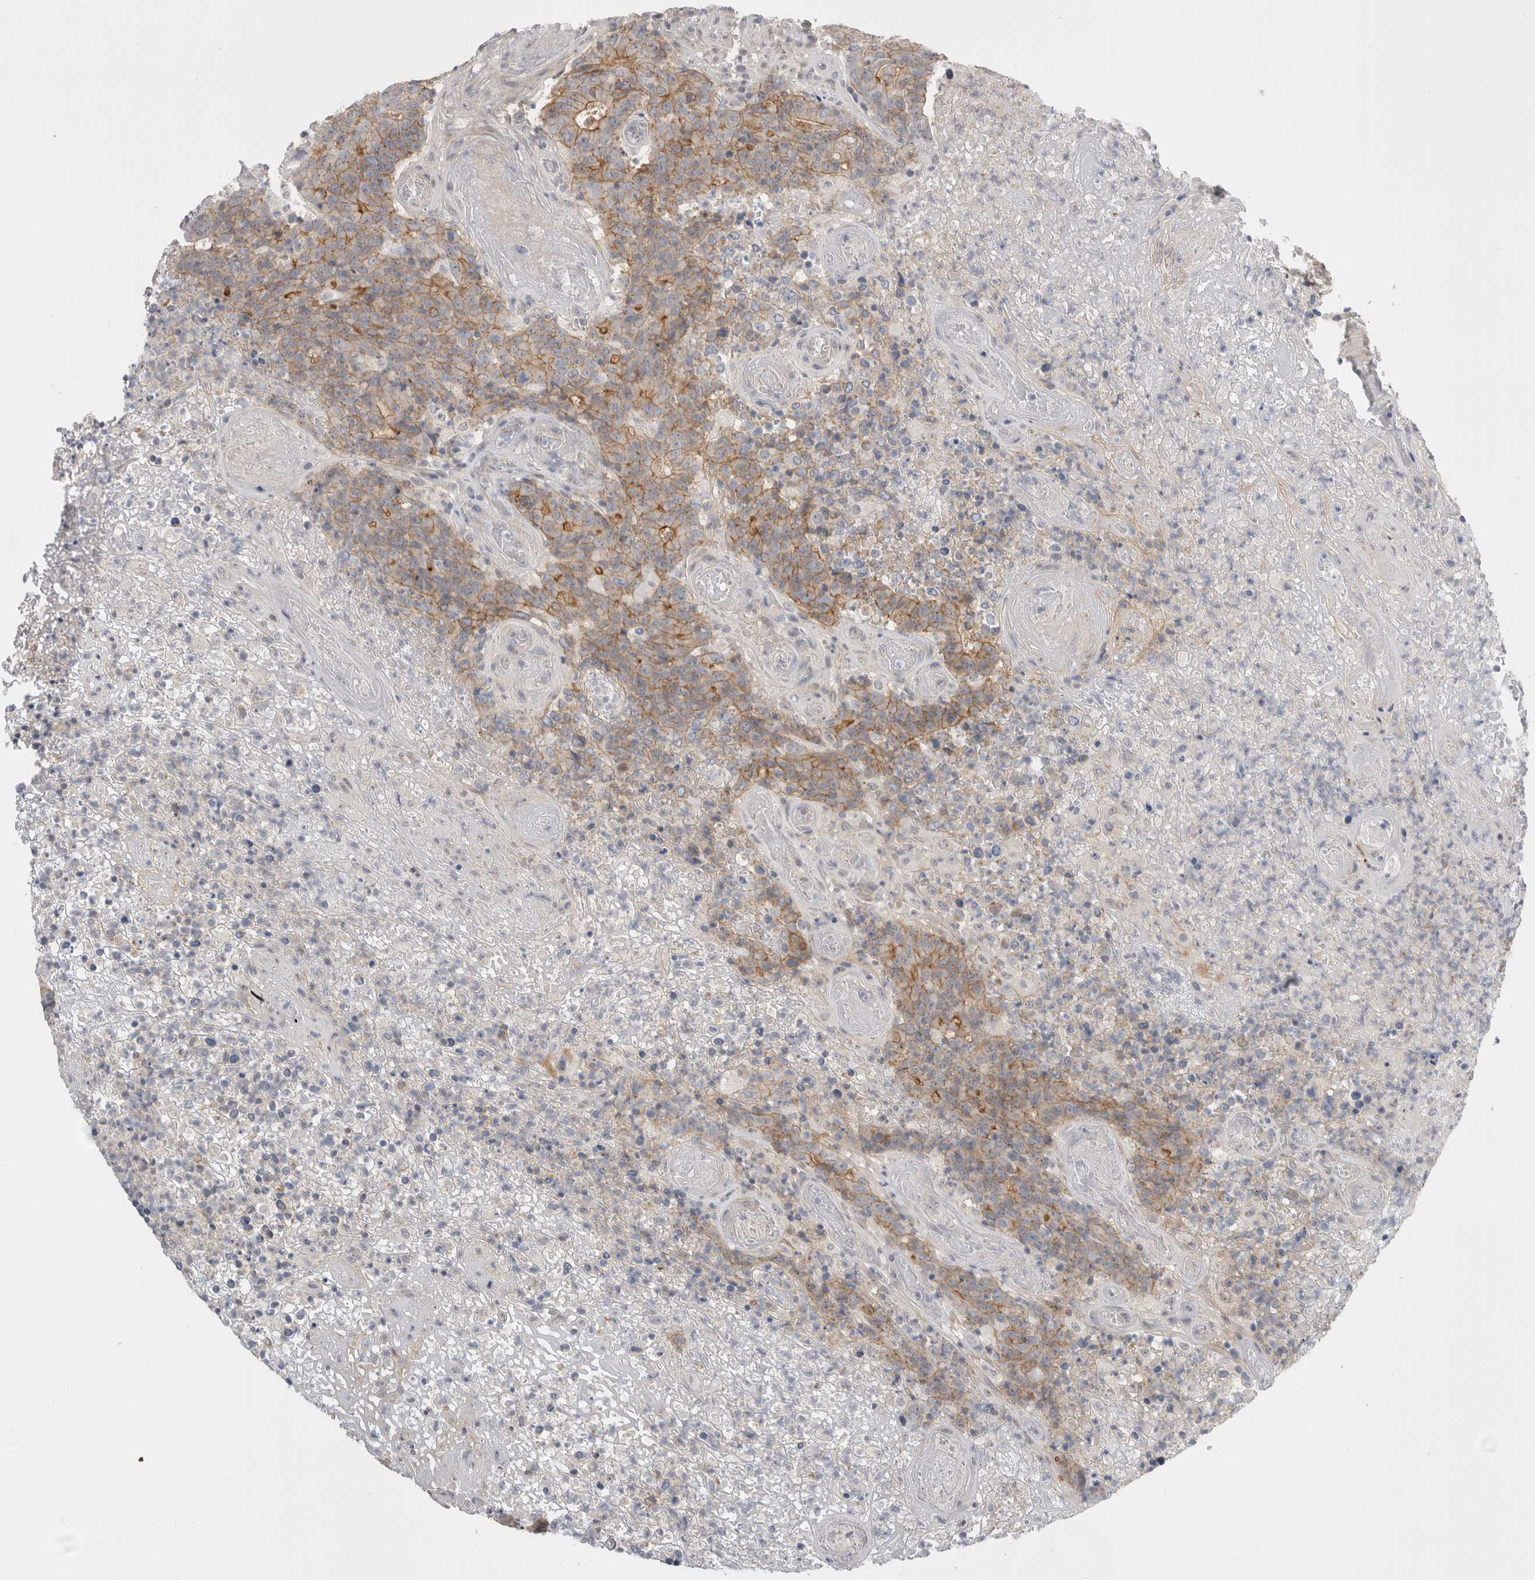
{"staining": {"intensity": "moderate", "quantity": "<25%", "location": "cytoplasmic/membranous"}, "tissue": "colorectal cancer", "cell_type": "Tumor cells", "image_type": "cancer", "snomed": [{"axis": "morphology", "description": "Normal tissue, NOS"}, {"axis": "morphology", "description": "Adenocarcinoma, NOS"}, {"axis": "topography", "description": "Colon"}], "caption": "Brown immunohistochemical staining in colorectal cancer displays moderate cytoplasmic/membranous expression in approximately <25% of tumor cells.", "gene": "VANGL1", "patient": {"sex": "female", "age": 75}}